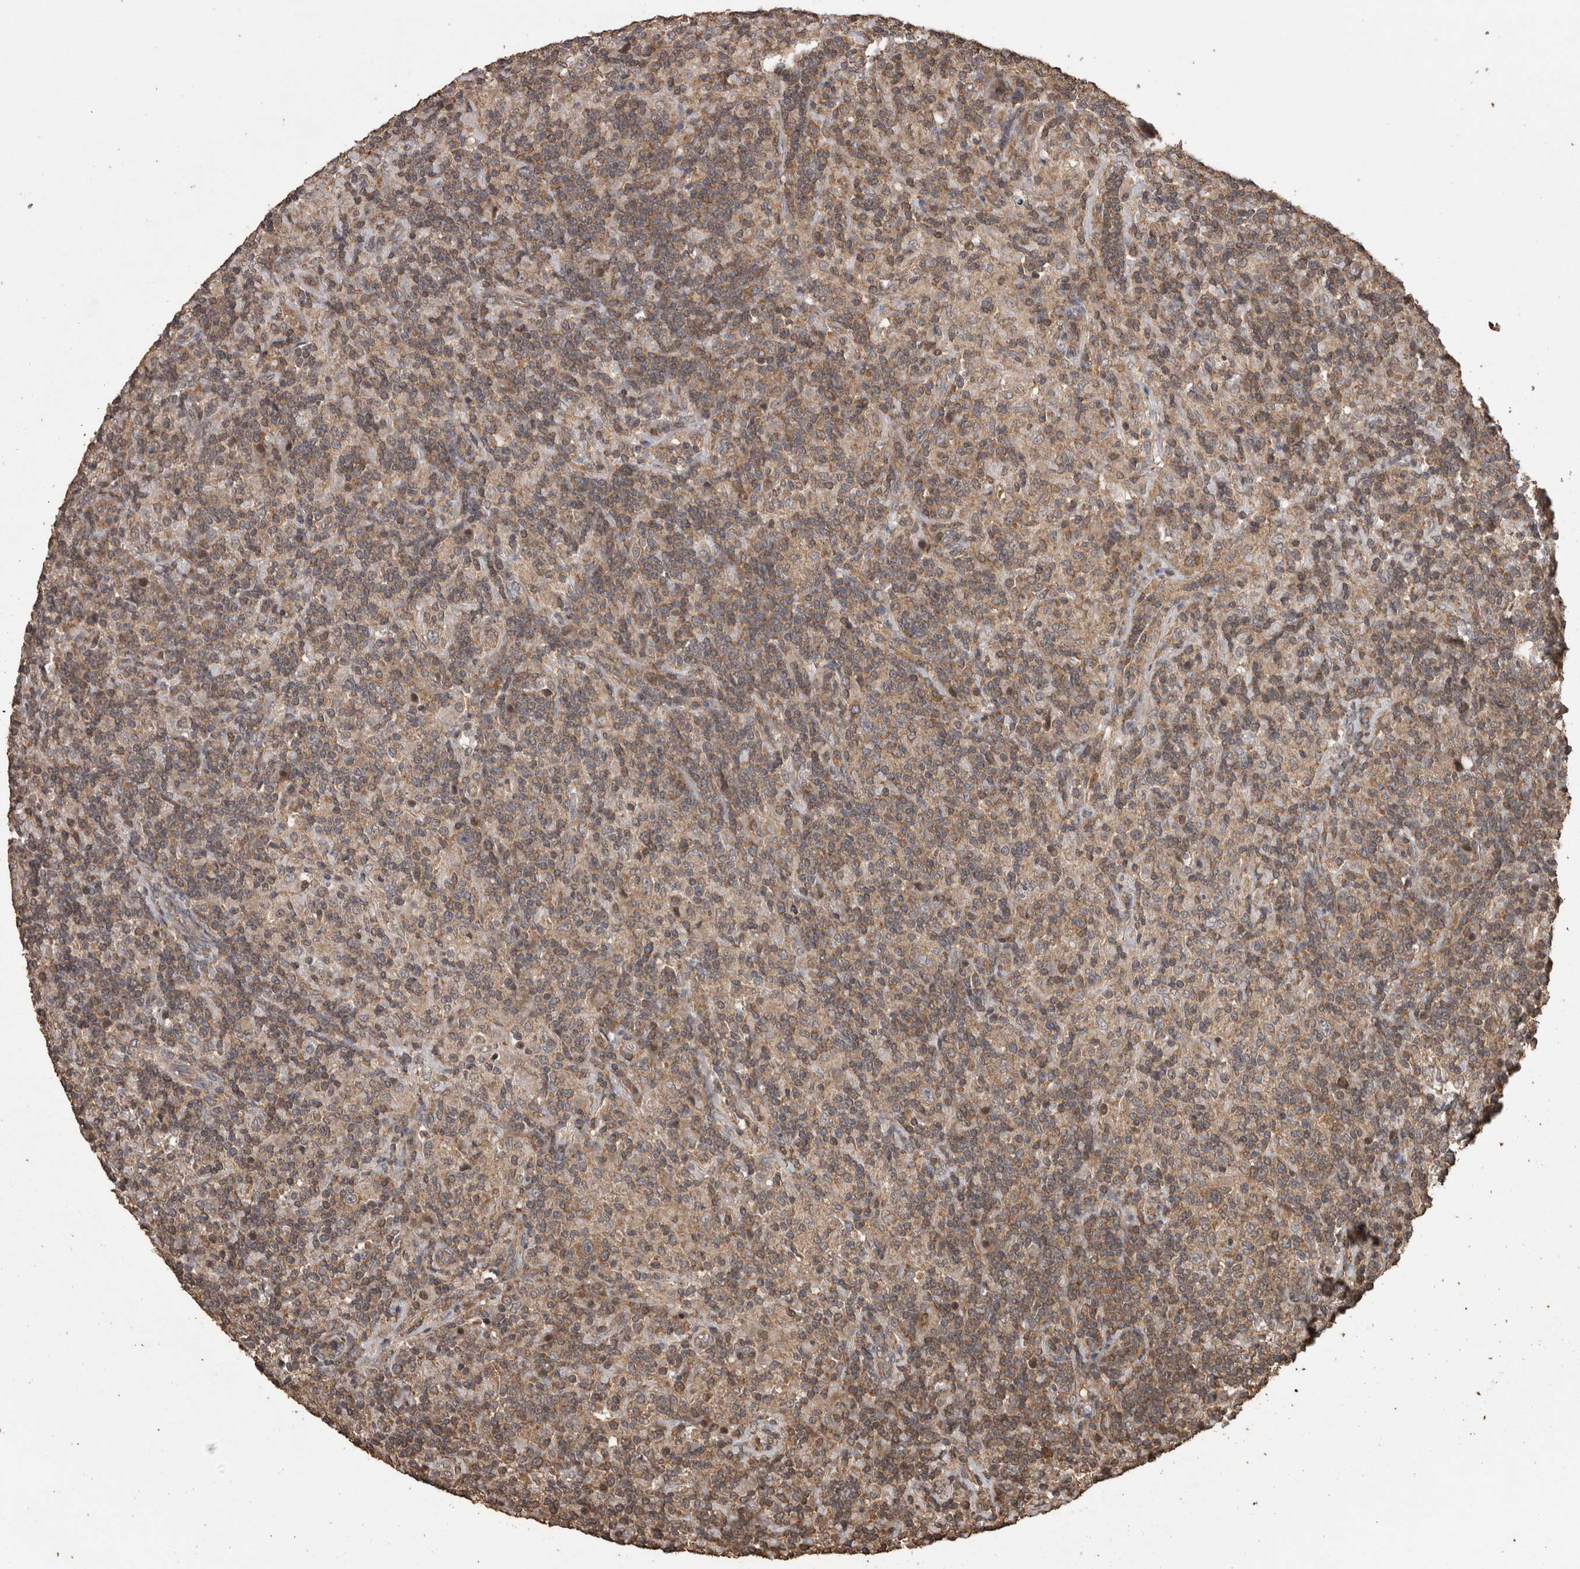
{"staining": {"intensity": "moderate", "quantity": ">75%", "location": "cytoplasmic/membranous"}, "tissue": "lymphoma", "cell_type": "Tumor cells", "image_type": "cancer", "snomed": [{"axis": "morphology", "description": "Hodgkin's disease, NOS"}, {"axis": "topography", "description": "Lymph node"}], "caption": "Lymphoma stained with a brown dye demonstrates moderate cytoplasmic/membranous positive expression in approximately >75% of tumor cells.", "gene": "PINK1", "patient": {"sex": "male", "age": 70}}